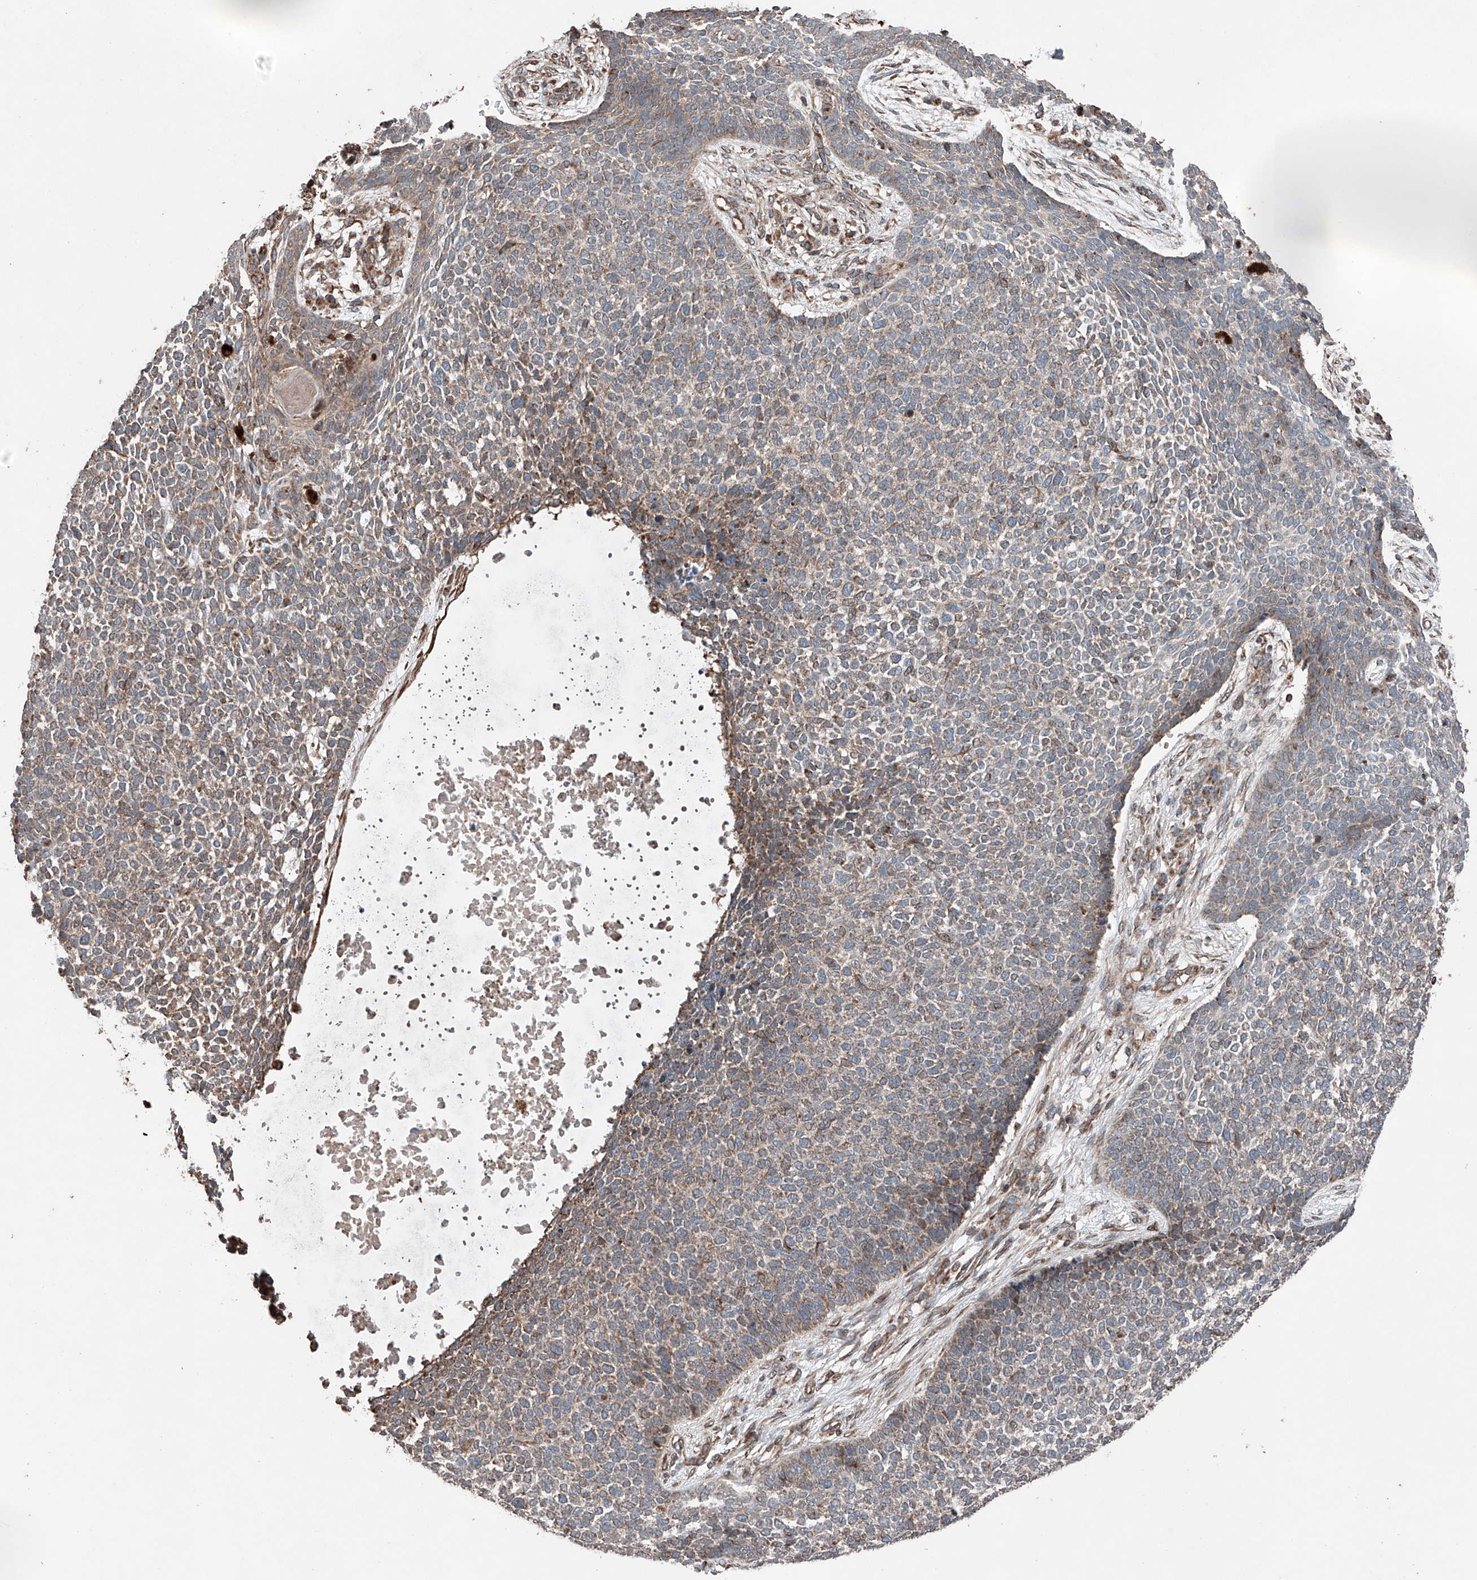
{"staining": {"intensity": "weak", "quantity": "25%-75%", "location": "cytoplasmic/membranous"}, "tissue": "skin cancer", "cell_type": "Tumor cells", "image_type": "cancer", "snomed": [{"axis": "morphology", "description": "Basal cell carcinoma"}, {"axis": "topography", "description": "Skin"}], "caption": "Weak cytoplasmic/membranous positivity is present in about 25%-75% of tumor cells in skin cancer (basal cell carcinoma). The staining was performed using DAB (3,3'-diaminobenzidine) to visualize the protein expression in brown, while the nuclei were stained in blue with hematoxylin (Magnification: 20x).", "gene": "AP4B1", "patient": {"sex": "female", "age": 84}}